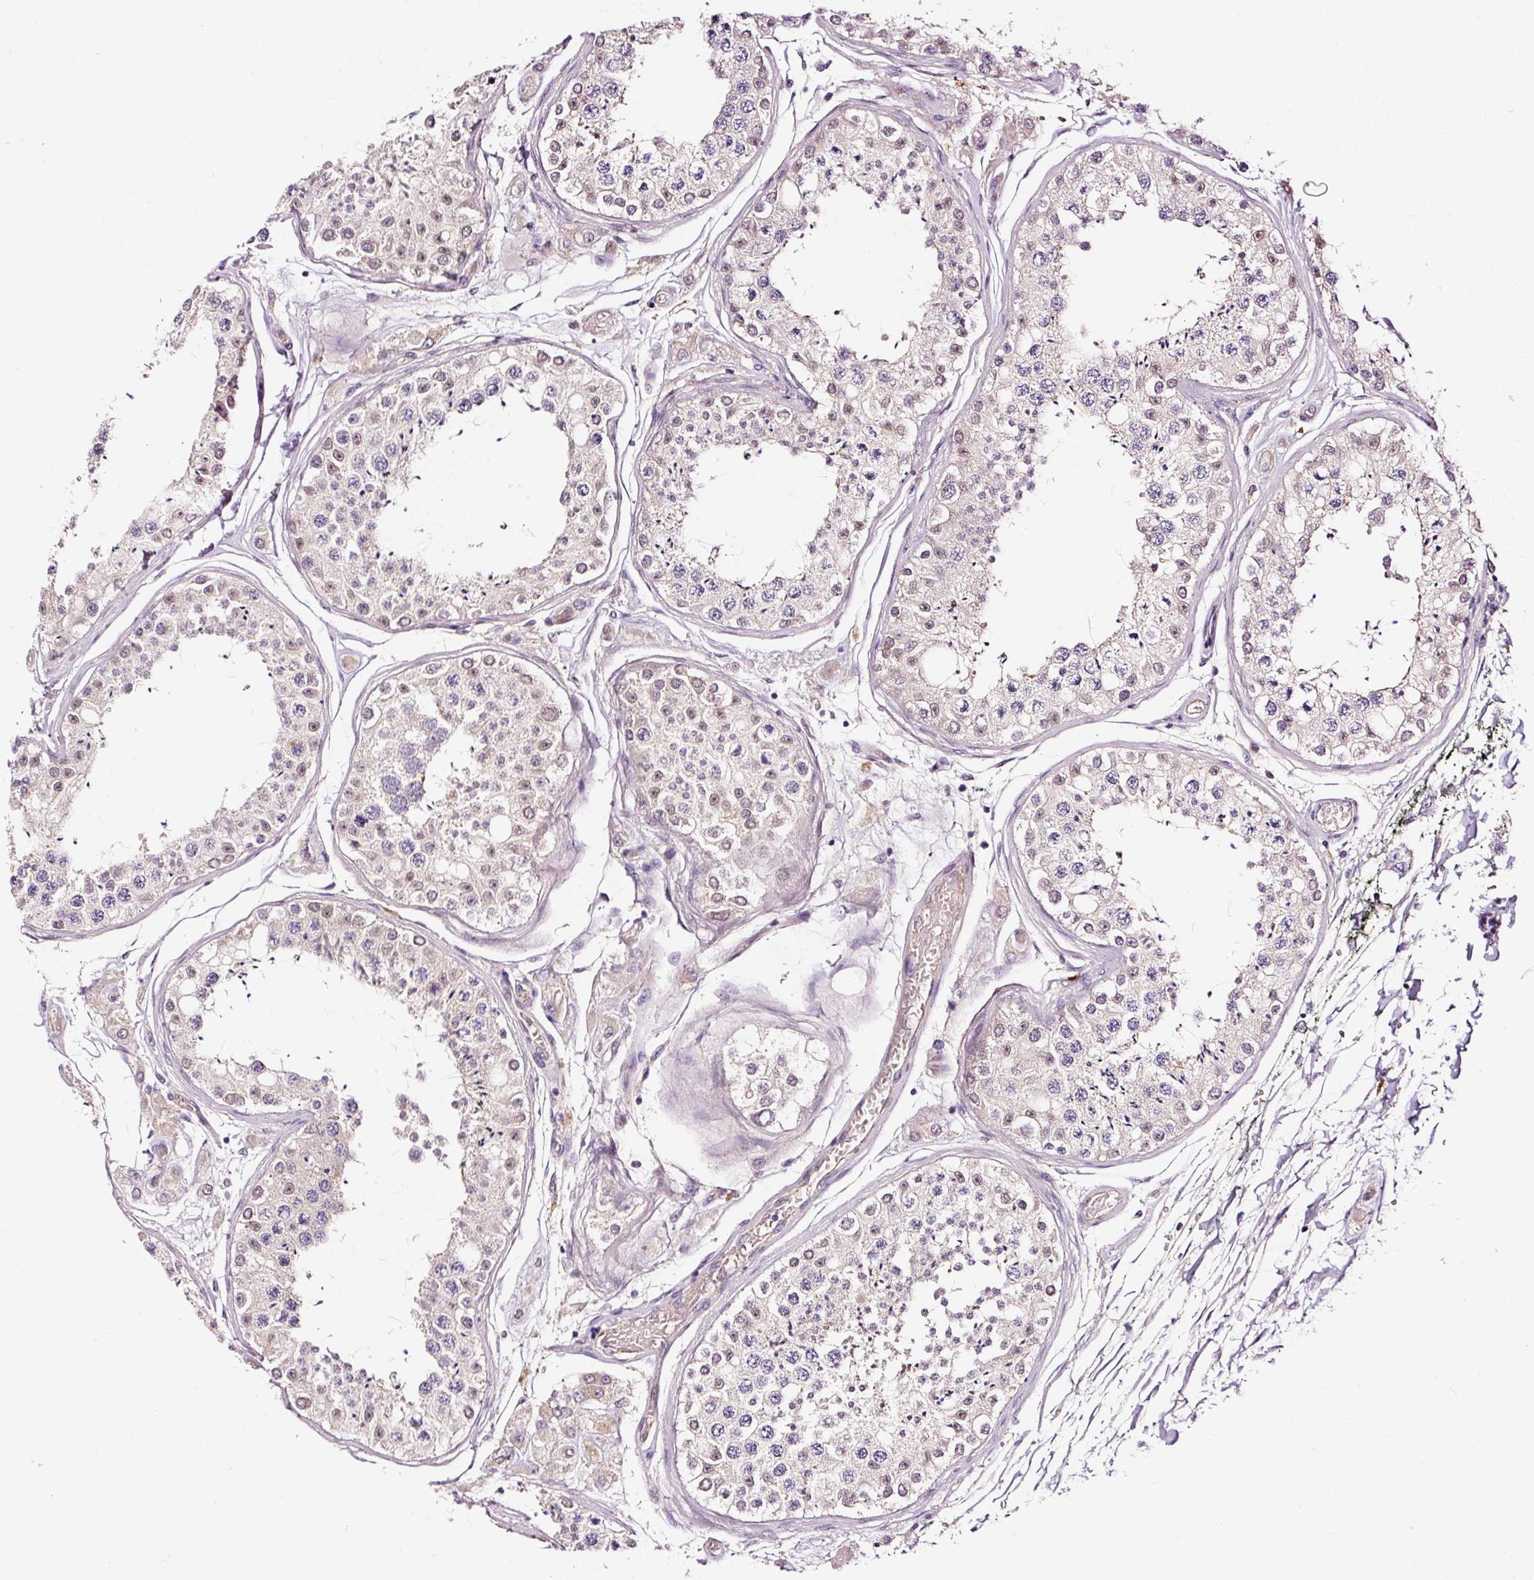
{"staining": {"intensity": "weak", "quantity": "<25%", "location": "nuclear"}, "tissue": "testis", "cell_type": "Cells in seminiferous ducts", "image_type": "normal", "snomed": [{"axis": "morphology", "description": "Normal tissue, NOS"}, {"axis": "topography", "description": "Testis"}], "caption": "An immunohistochemistry (IHC) micrograph of benign testis is shown. There is no staining in cells in seminiferous ducts of testis. The staining is performed using DAB brown chromogen with nuclei counter-stained in using hematoxylin.", "gene": "ABCB4", "patient": {"sex": "male", "age": 25}}